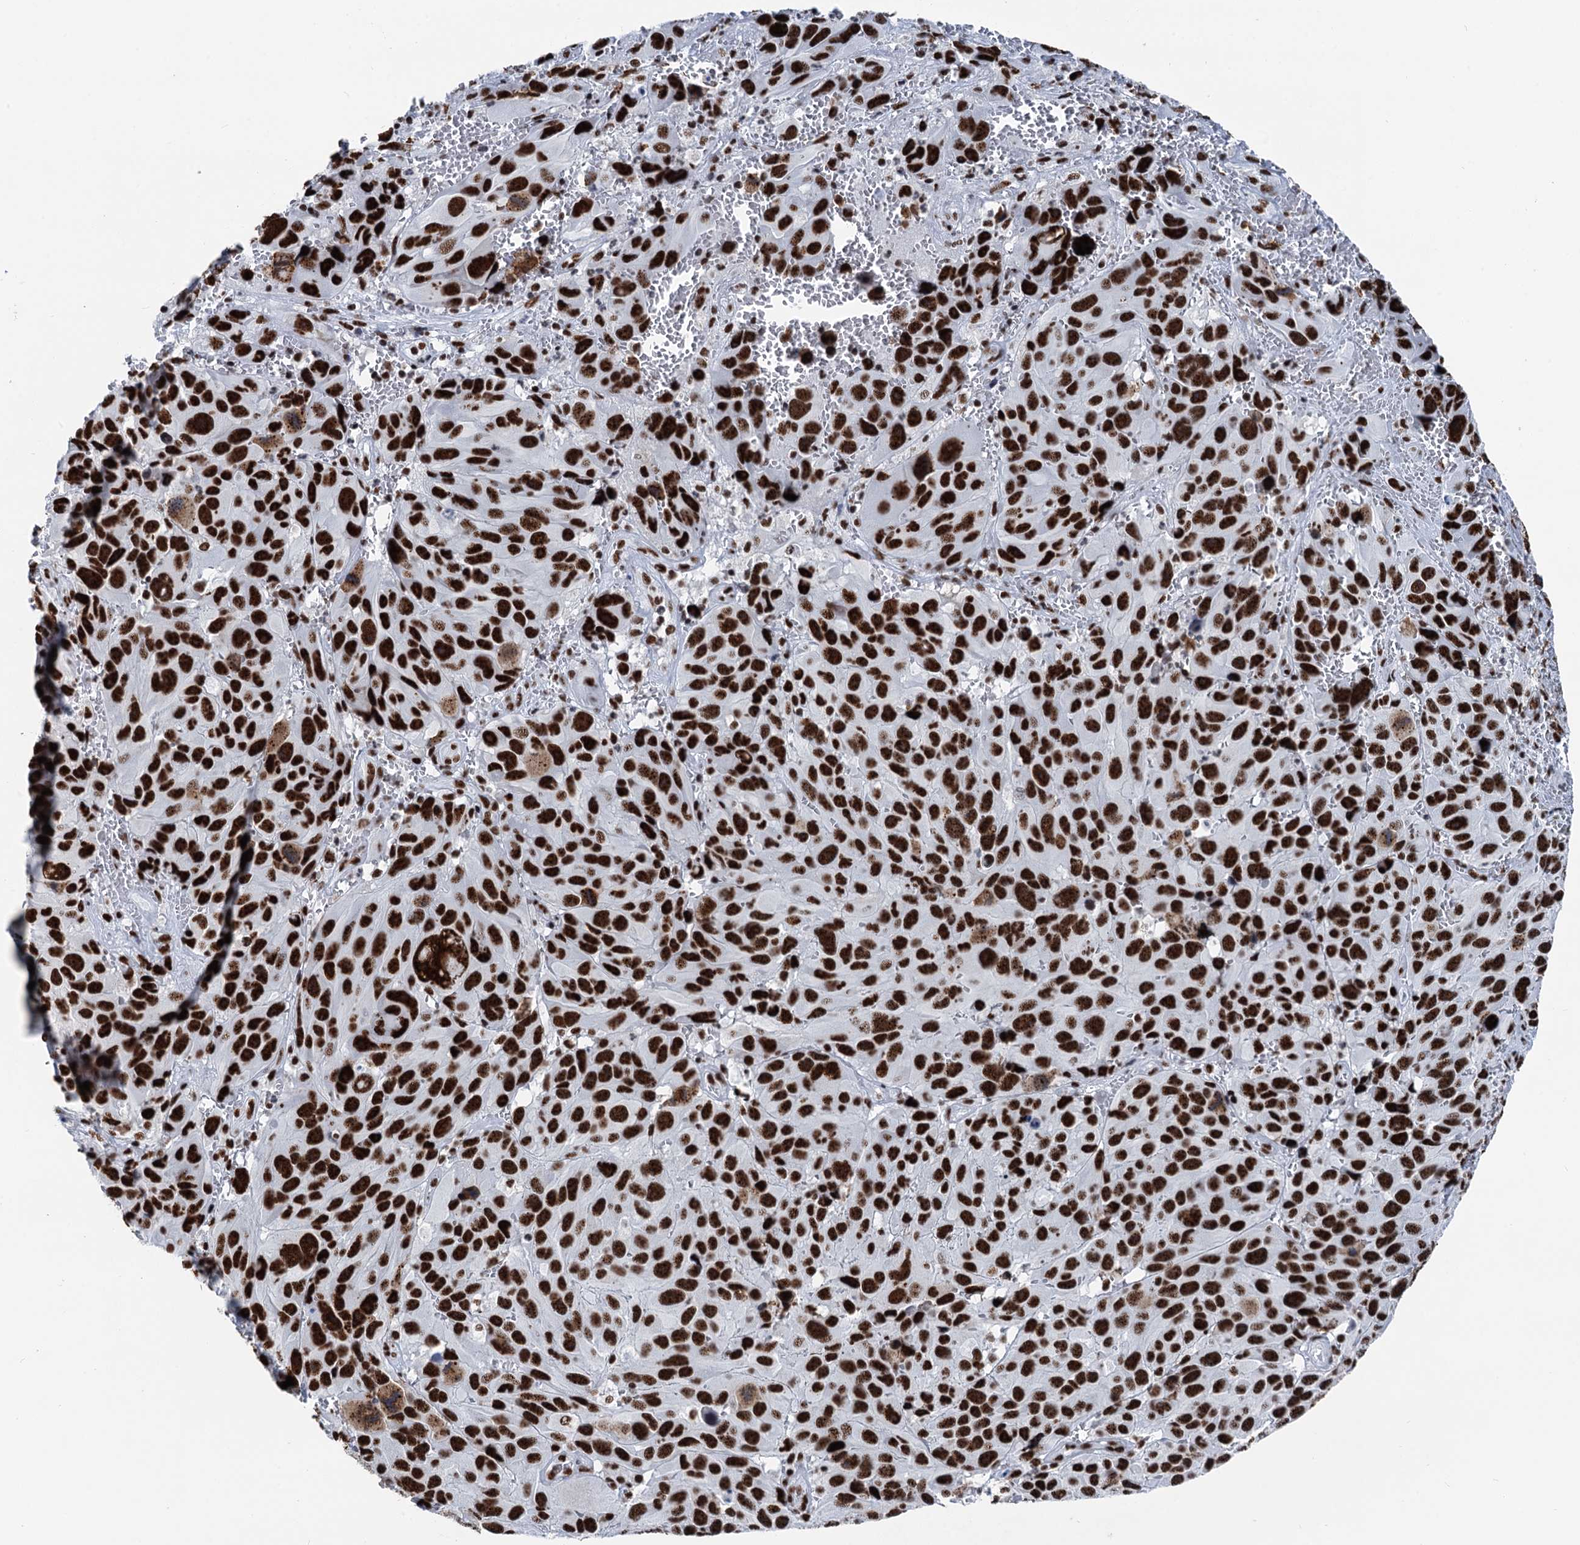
{"staining": {"intensity": "strong", "quantity": ">75%", "location": "nuclear"}, "tissue": "melanoma", "cell_type": "Tumor cells", "image_type": "cancer", "snomed": [{"axis": "morphology", "description": "Malignant melanoma, NOS"}, {"axis": "topography", "description": "Skin"}], "caption": "Human melanoma stained with a brown dye displays strong nuclear positive positivity in approximately >75% of tumor cells.", "gene": "DDX23", "patient": {"sex": "male", "age": 84}}